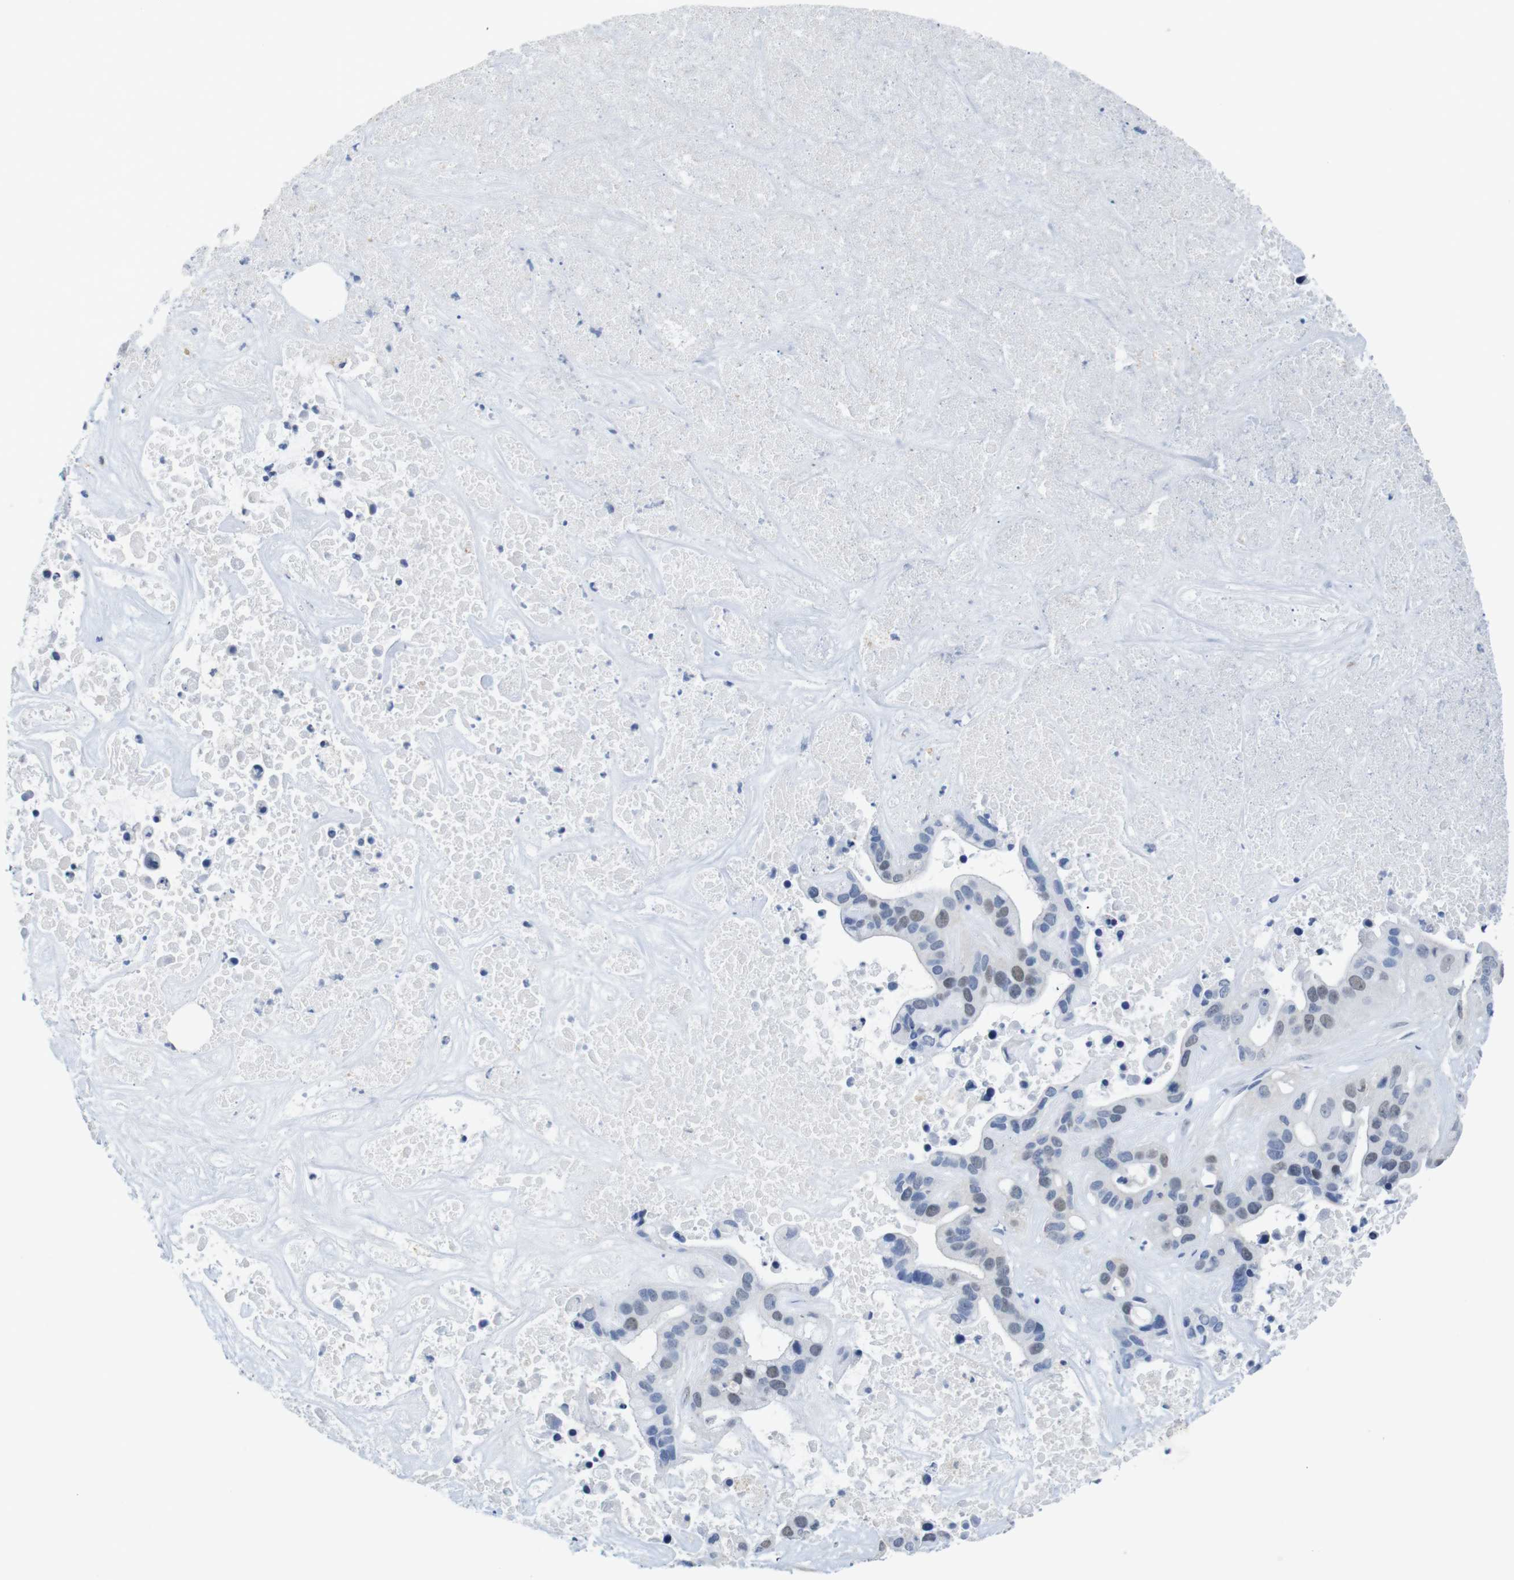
{"staining": {"intensity": "weak", "quantity": "<25%", "location": "nuclear"}, "tissue": "liver cancer", "cell_type": "Tumor cells", "image_type": "cancer", "snomed": [{"axis": "morphology", "description": "Cholangiocarcinoma"}, {"axis": "topography", "description": "Liver"}], "caption": "Immunohistochemistry histopathology image of neoplastic tissue: human liver cancer (cholangiocarcinoma) stained with DAB exhibits no significant protein staining in tumor cells.", "gene": "CDK2", "patient": {"sex": "female", "age": 65}}